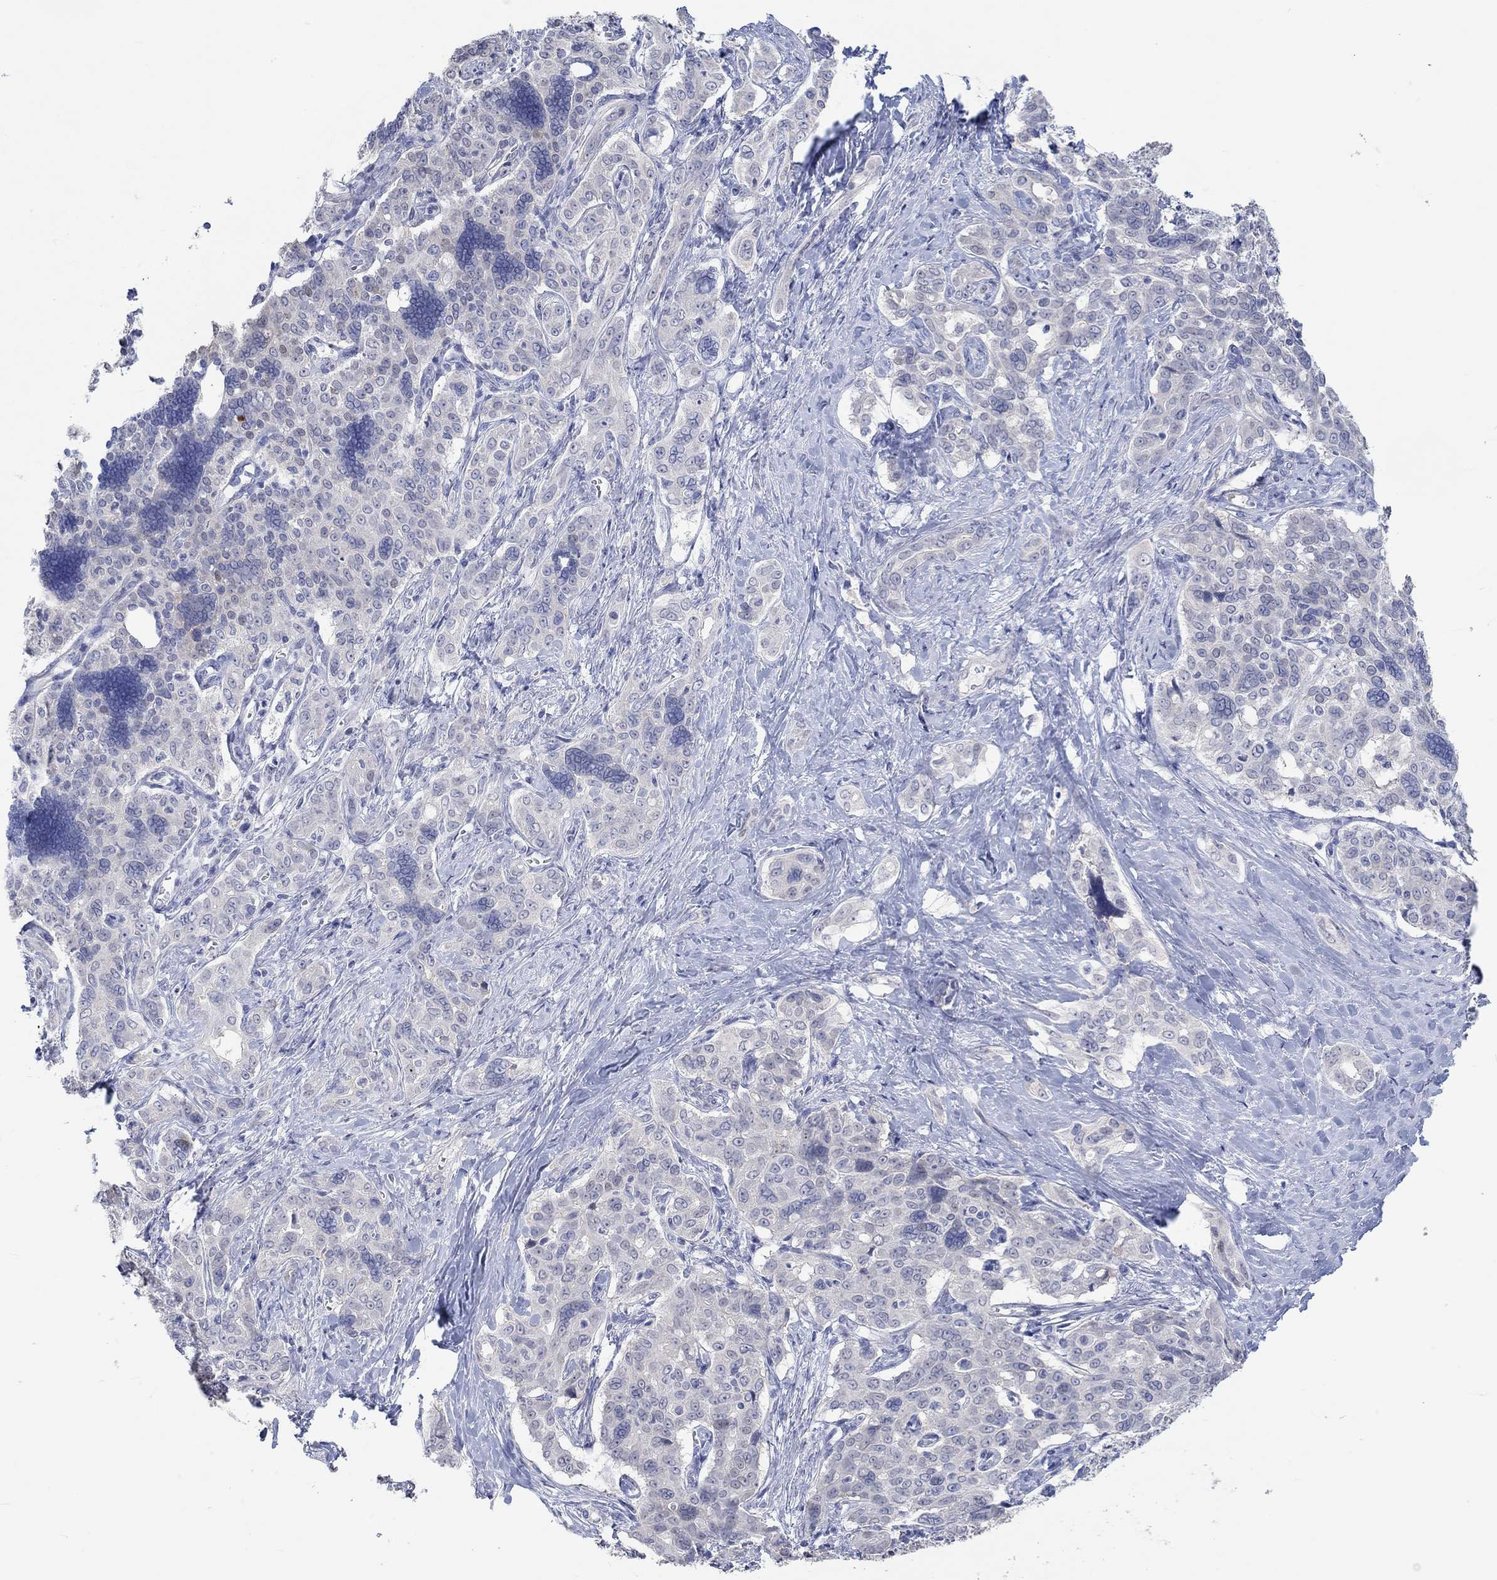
{"staining": {"intensity": "negative", "quantity": "none", "location": "none"}, "tissue": "liver cancer", "cell_type": "Tumor cells", "image_type": "cancer", "snomed": [{"axis": "morphology", "description": "Cholangiocarcinoma"}, {"axis": "topography", "description": "Liver"}], "caption": "Immunohistochemical staining of human liver cholangiocarcinoma demonstrates no significant expression in tumor cells.", "gene": "PNMA5", "patient": {"sex": "female", "age": 47}}